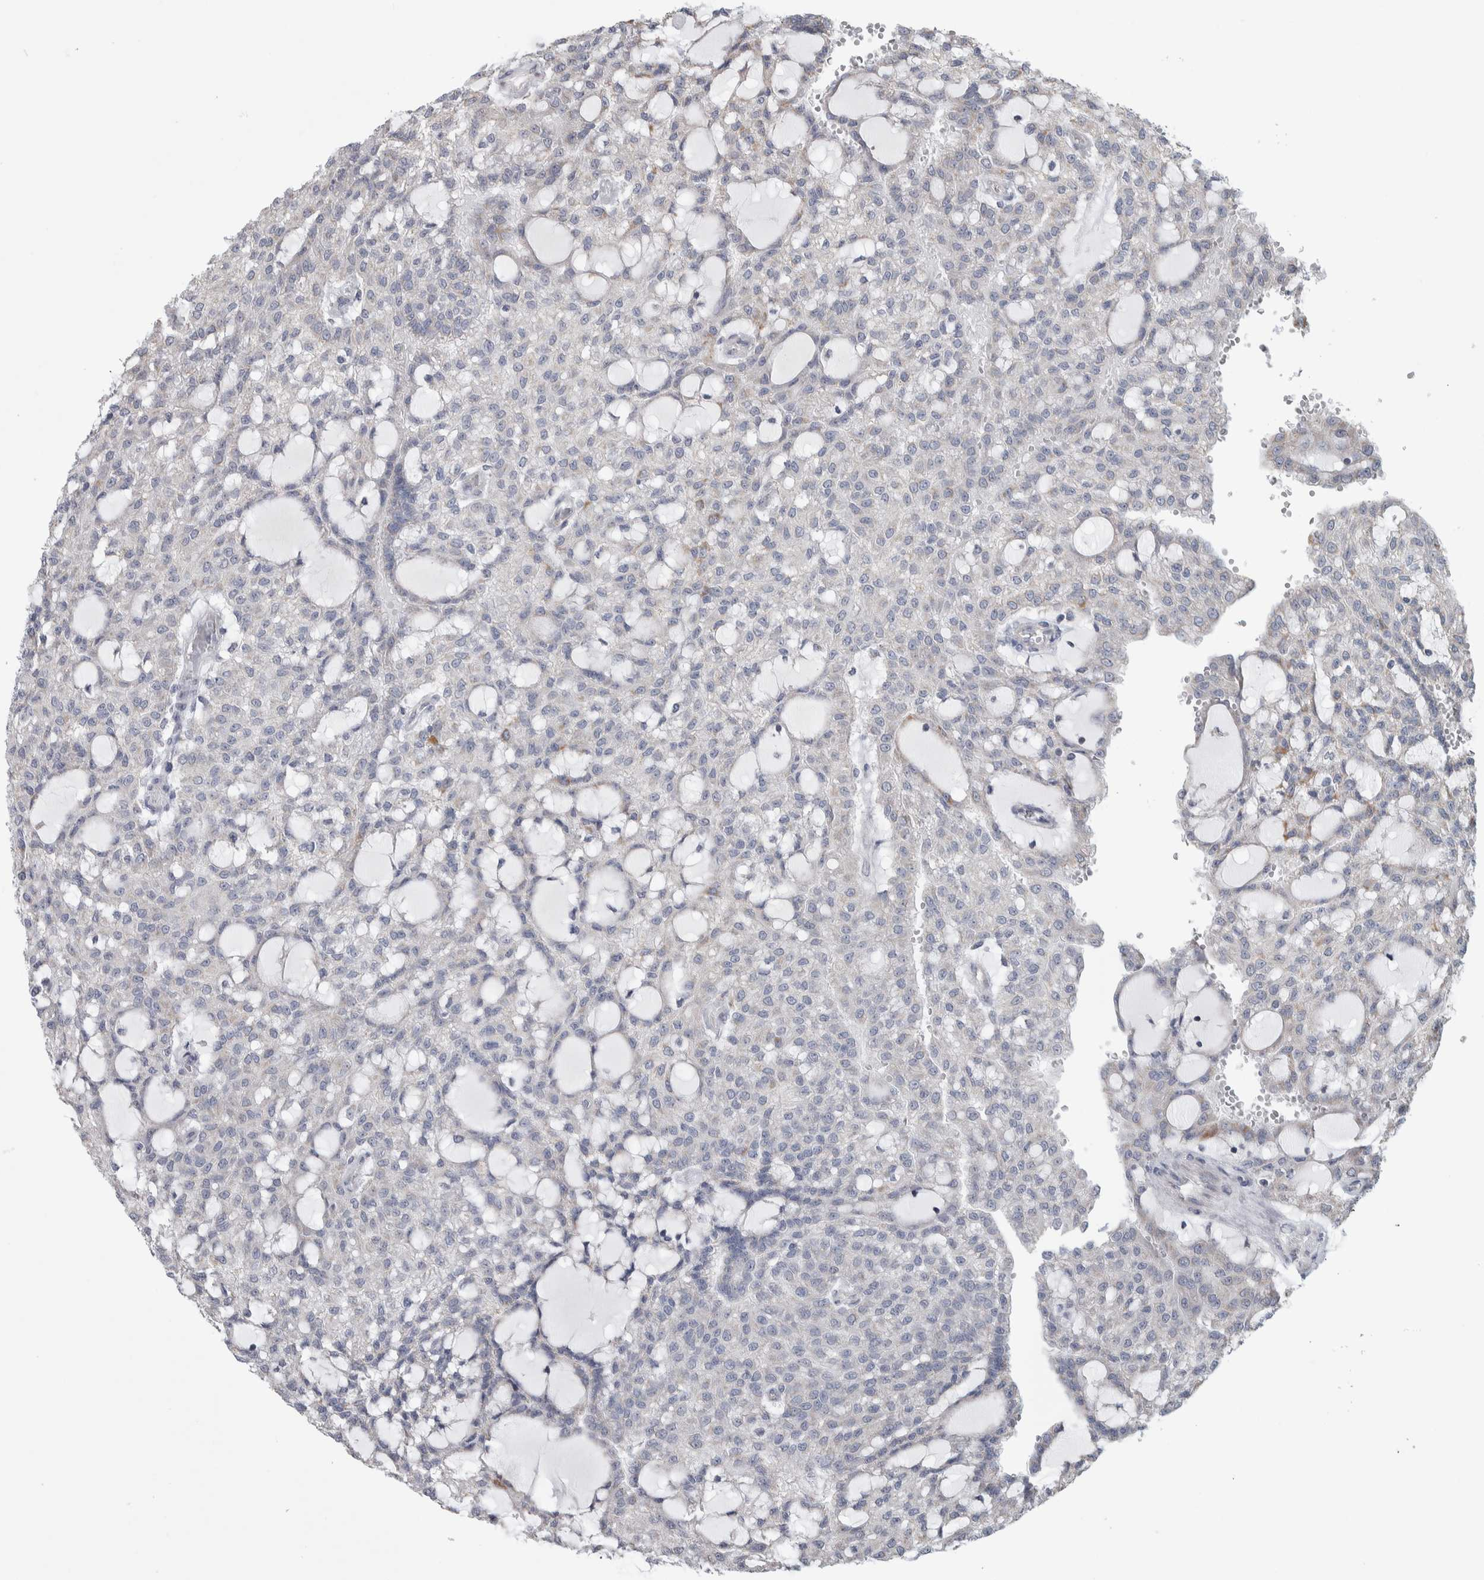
{"staining": {"intensity": "negative", "quantity": "none", "location": "none"}, "tissue": "renal cancer", "cell_type": "Tumor cells", "image_type": "cancer", "snomed": [{"axis": "morphology", "description": "Adenocarcinoma, NOS"}, {"axis": "topography", "description": "Kidney"}], "caption": "Tumor cells show no significant protein expression in adenocarcinoma (renal).", "gene": "SCO1", "patient": {"sex": "male", "age": 63}}